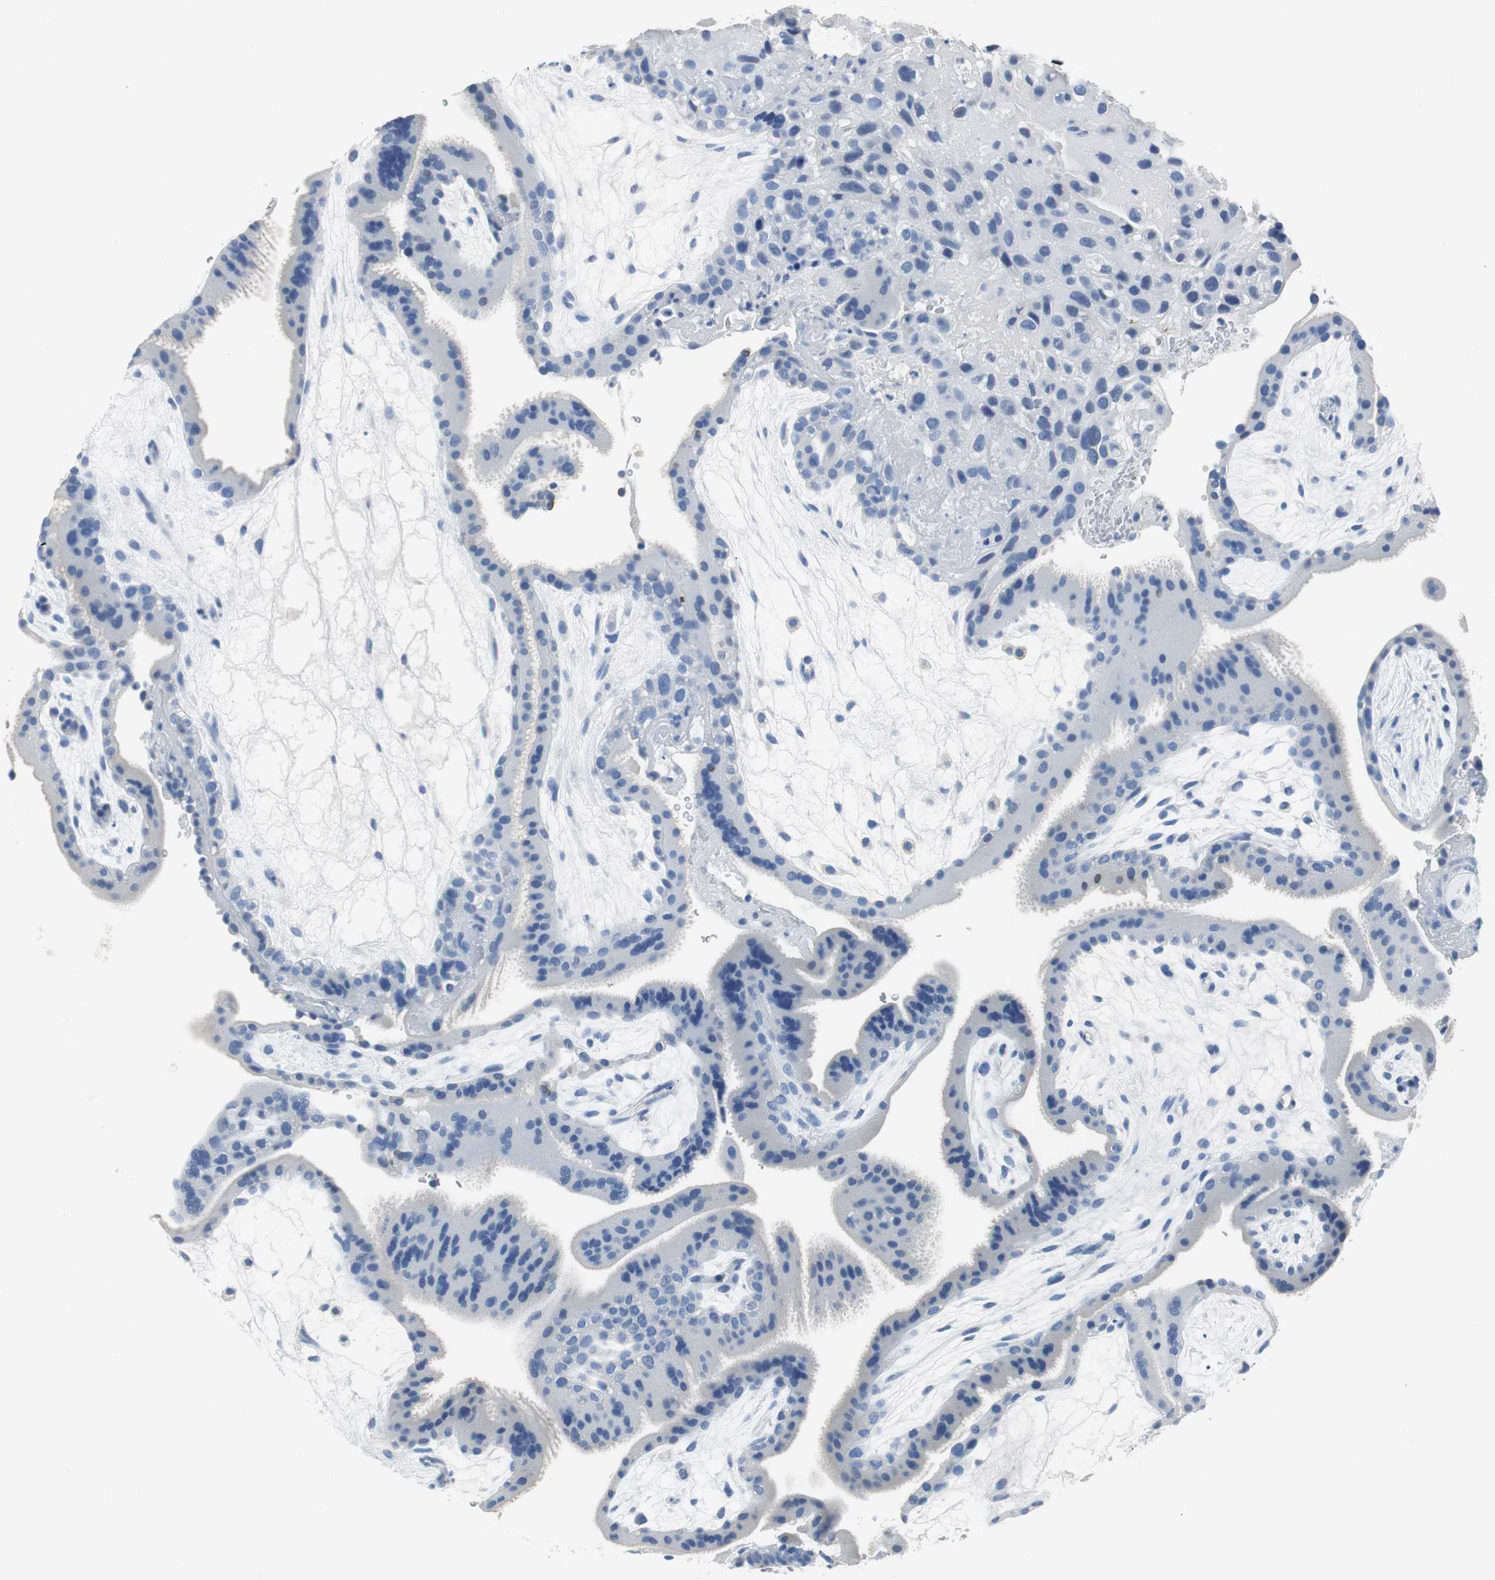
{"staining": {"intensity": "negative", "quantity": "none", "location": "none"}, "tissue": "placenta", "cell_type": "Decidual cells", "image_type": "normal", "snomed": [{"axis": "morphology", "description": "Normal tissue, NOS"}, {"axis": "topography", "description": "Placenta"}], "caption": "The micrograph shows no staining of decidual cells in normal placenta.", "gene": "MUC7", "patient": {"sex": "female", "age": 19}}